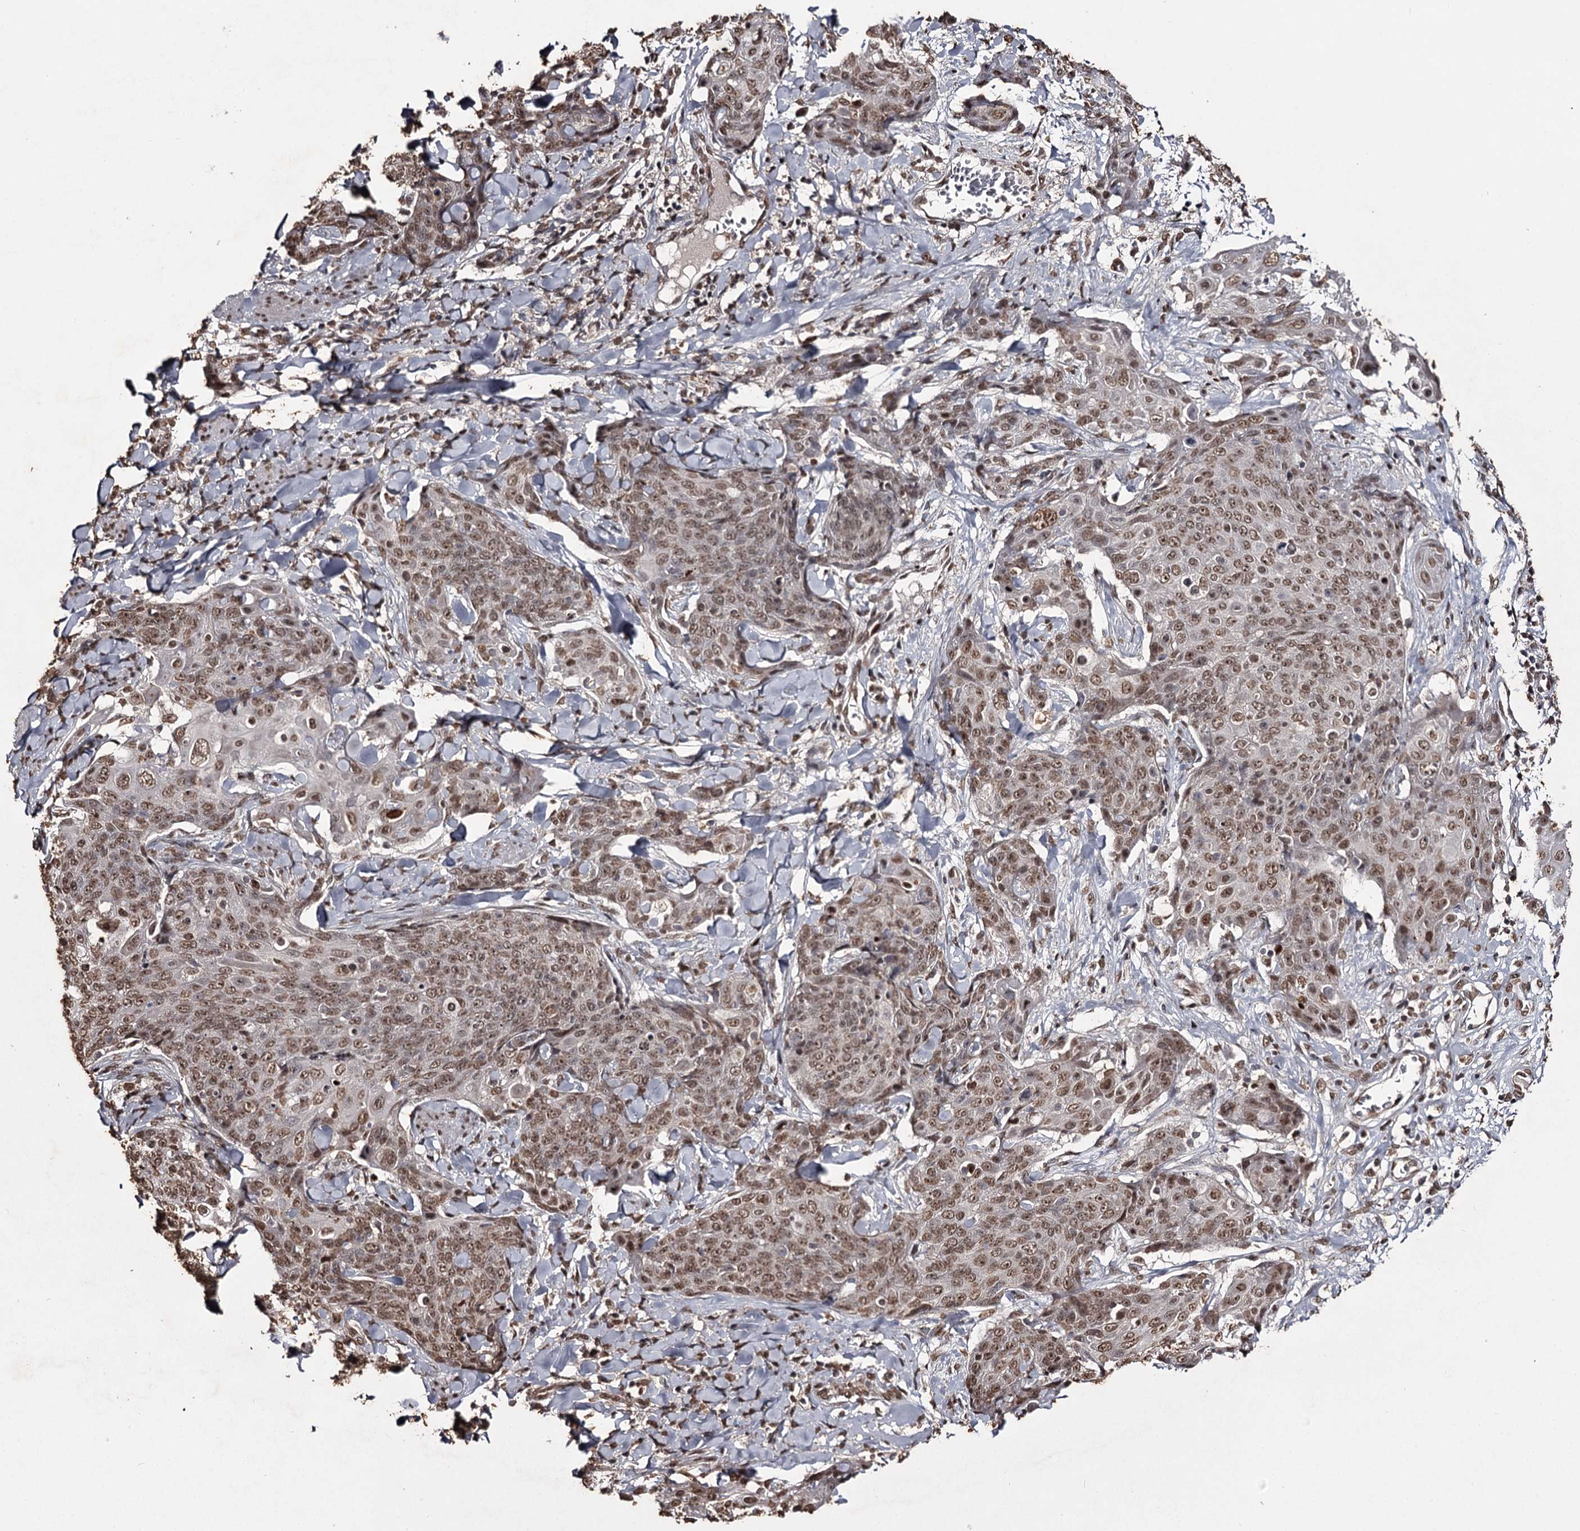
{"staining": {"intensity": "moderate", "quantity": ">75%", "location": "nuclear"}, "tissue": "skin cancer", "cell_type": "Tumor cells", "image_type": "cancer", "snomed": [{"axis": "morphology", "description": "Squamous cell carcinoma, NOS"}, {"axis": "topography", "description": "Skin"}, {"axis": "topography", "description": "Vulva"}], "caption": "Skin cancer stained for a protein shows moderate nuclear positivity in tumor cells. (brown staining indicates protein expression, while blue staining denotes nuclei).", "gene": "THYN1", "patient": {"sex": "female", "age": 85}}